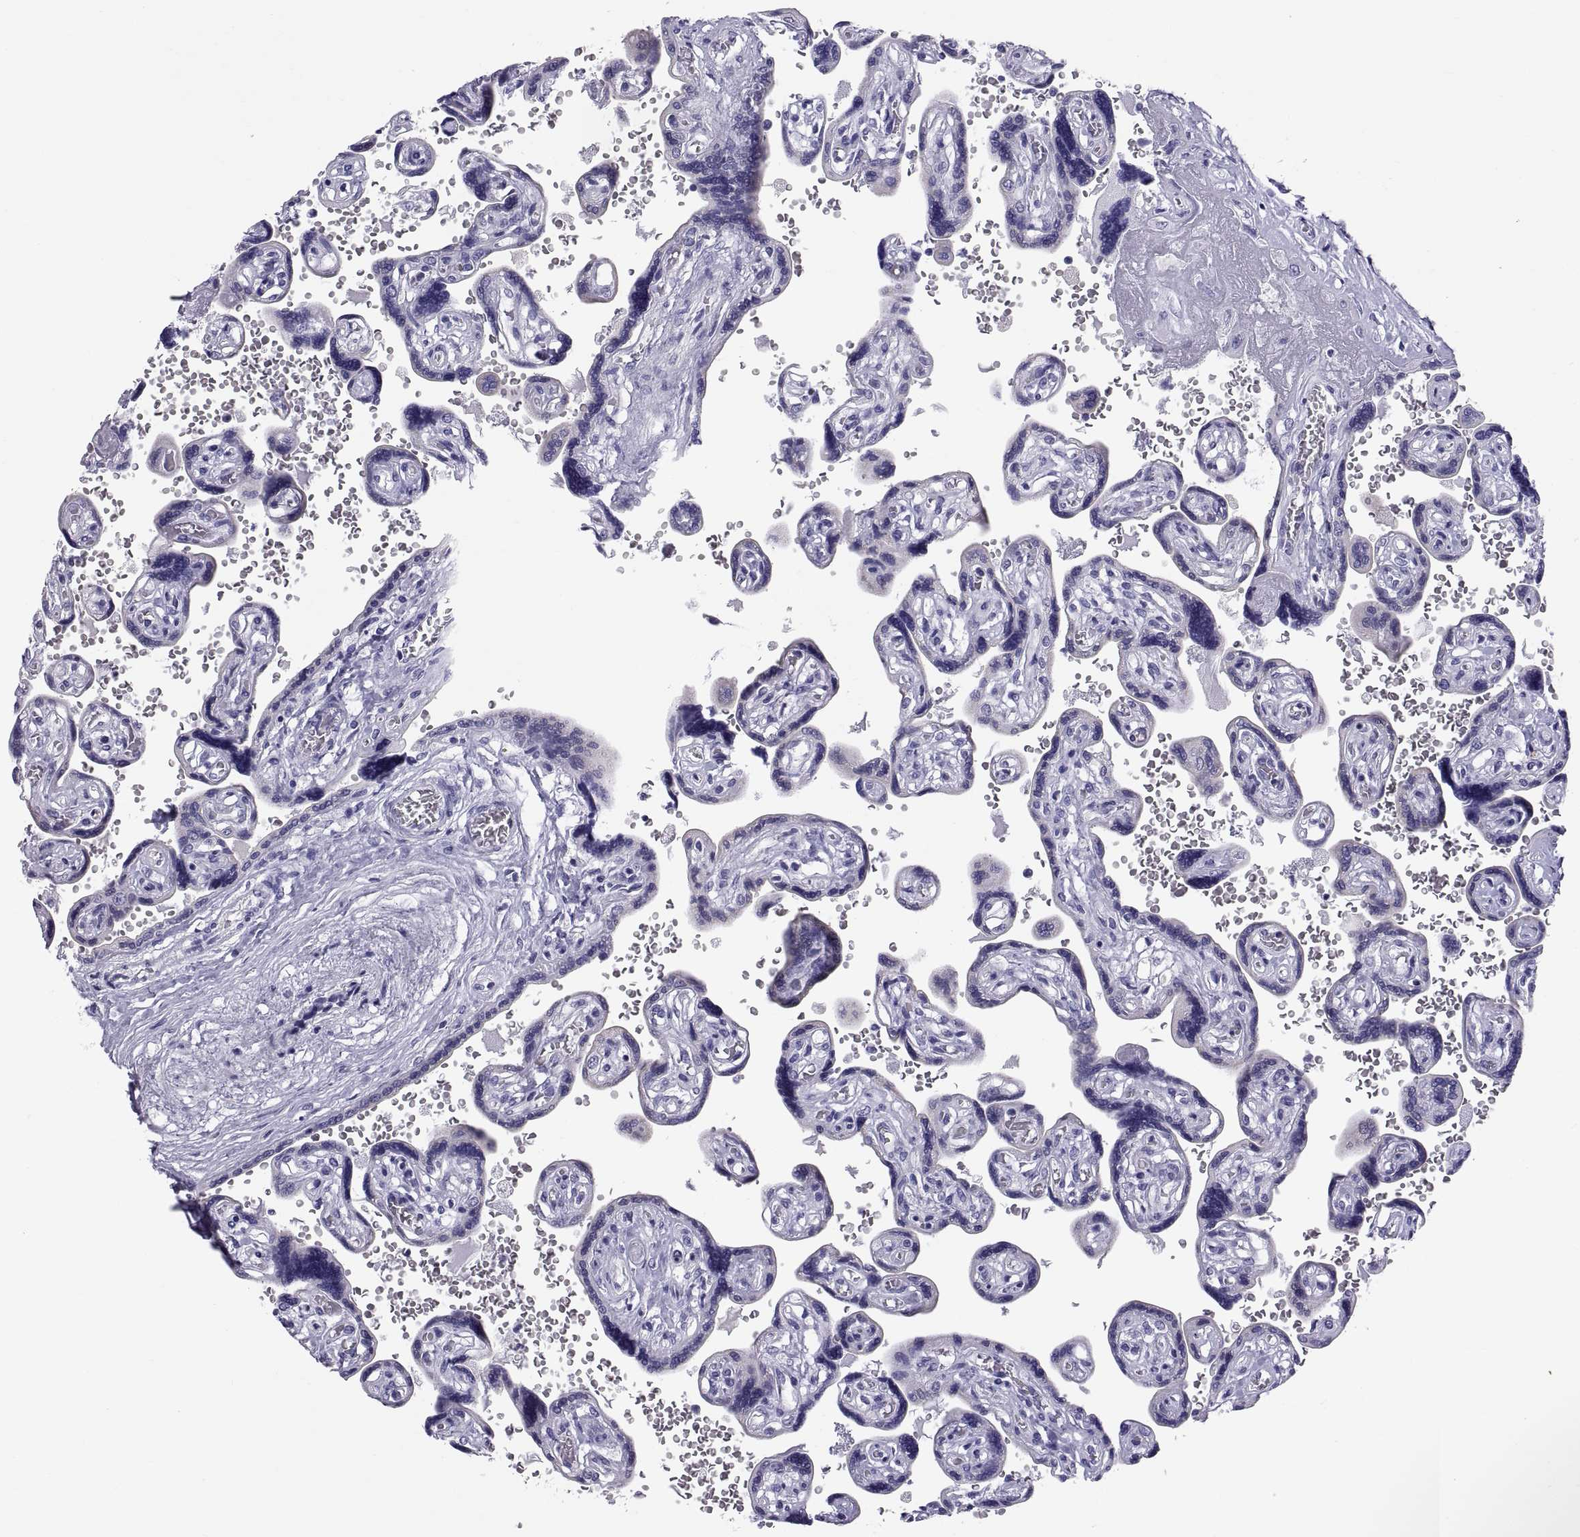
{"staining": {"intensity": "negative", "quantity": "none", "location": "none"}, "tissue": "placenta", "cell_type": "Decidual cells", "image_type": "normal", "snomed": [{"axis": "morphology", "description": "Normal tissue, NOS"}, {"axis": "topography", "description": "Placenta"}], "caption": "DAB (3,3'-diaminobenzidine) immunohistochemical staining of unremarkable placenta demonstrates no significant positivity in decidual cells. (DAB IHC, high magnification).", "gene": "RNASE12", "patient": {"sex": "female", "age": 32}}